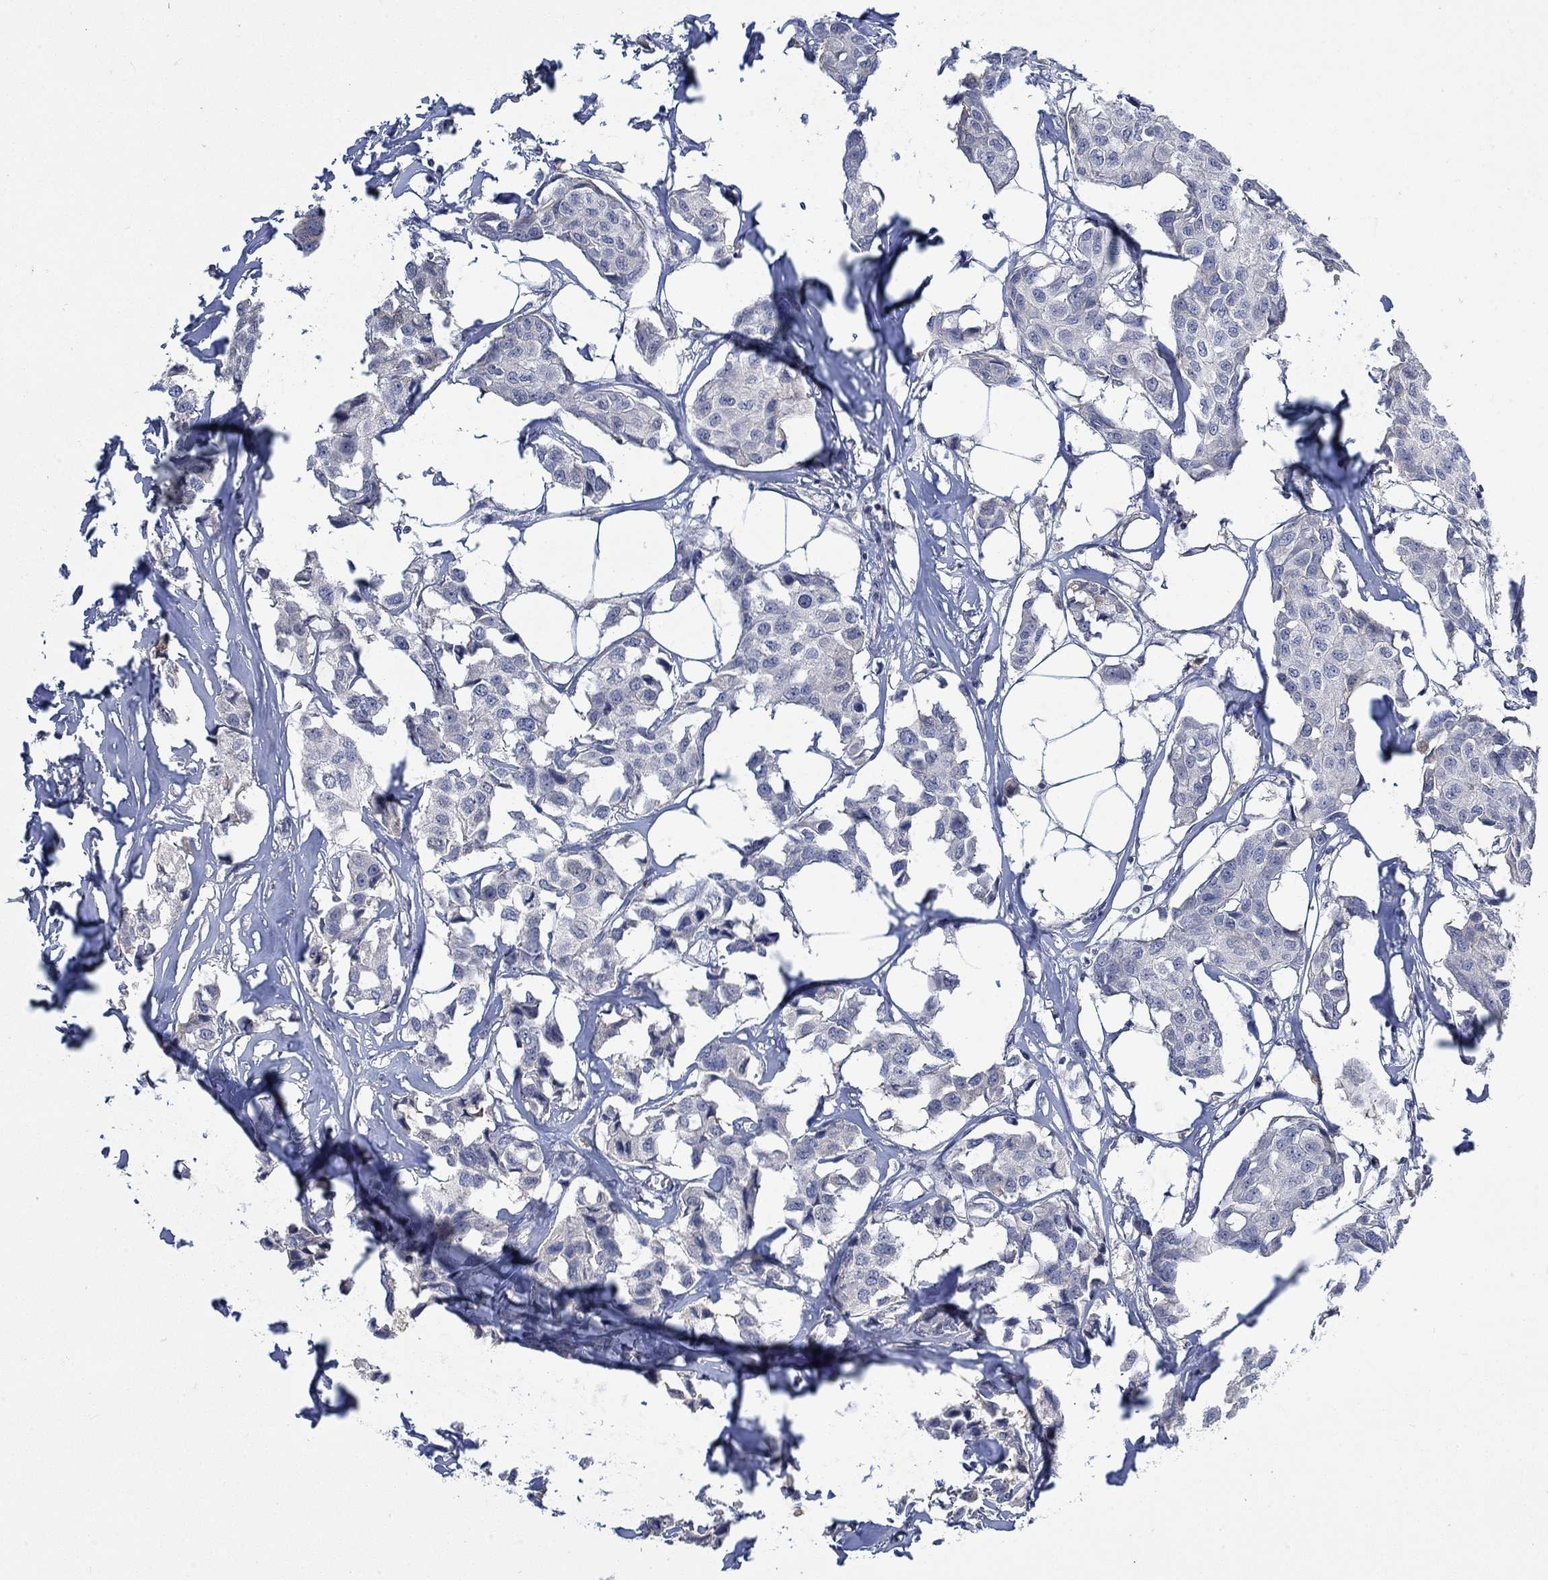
{"staining": {"intensity": "negative", "quantity": "none", "location": "none"}, "tissue": "breast cancer", "cell_type": "Tumor cells", "image_type": "cancer", "snomed": [{"axis": "morphology", "description": "Duct carcinoma"}, {"axis": "topography", "description": "Breast"}], "caption": "This is a micrograph of IHC staining of breast intraductal carcinoma, which shows no expression in tumor cells. The staining is performed using DAB (3,3'-diaminobenzidine) brown chromogen with nuclei counter-stained in using hematoxylin.", "gene": "MSTN", "patient": {"sex": "female", "age": 80}}